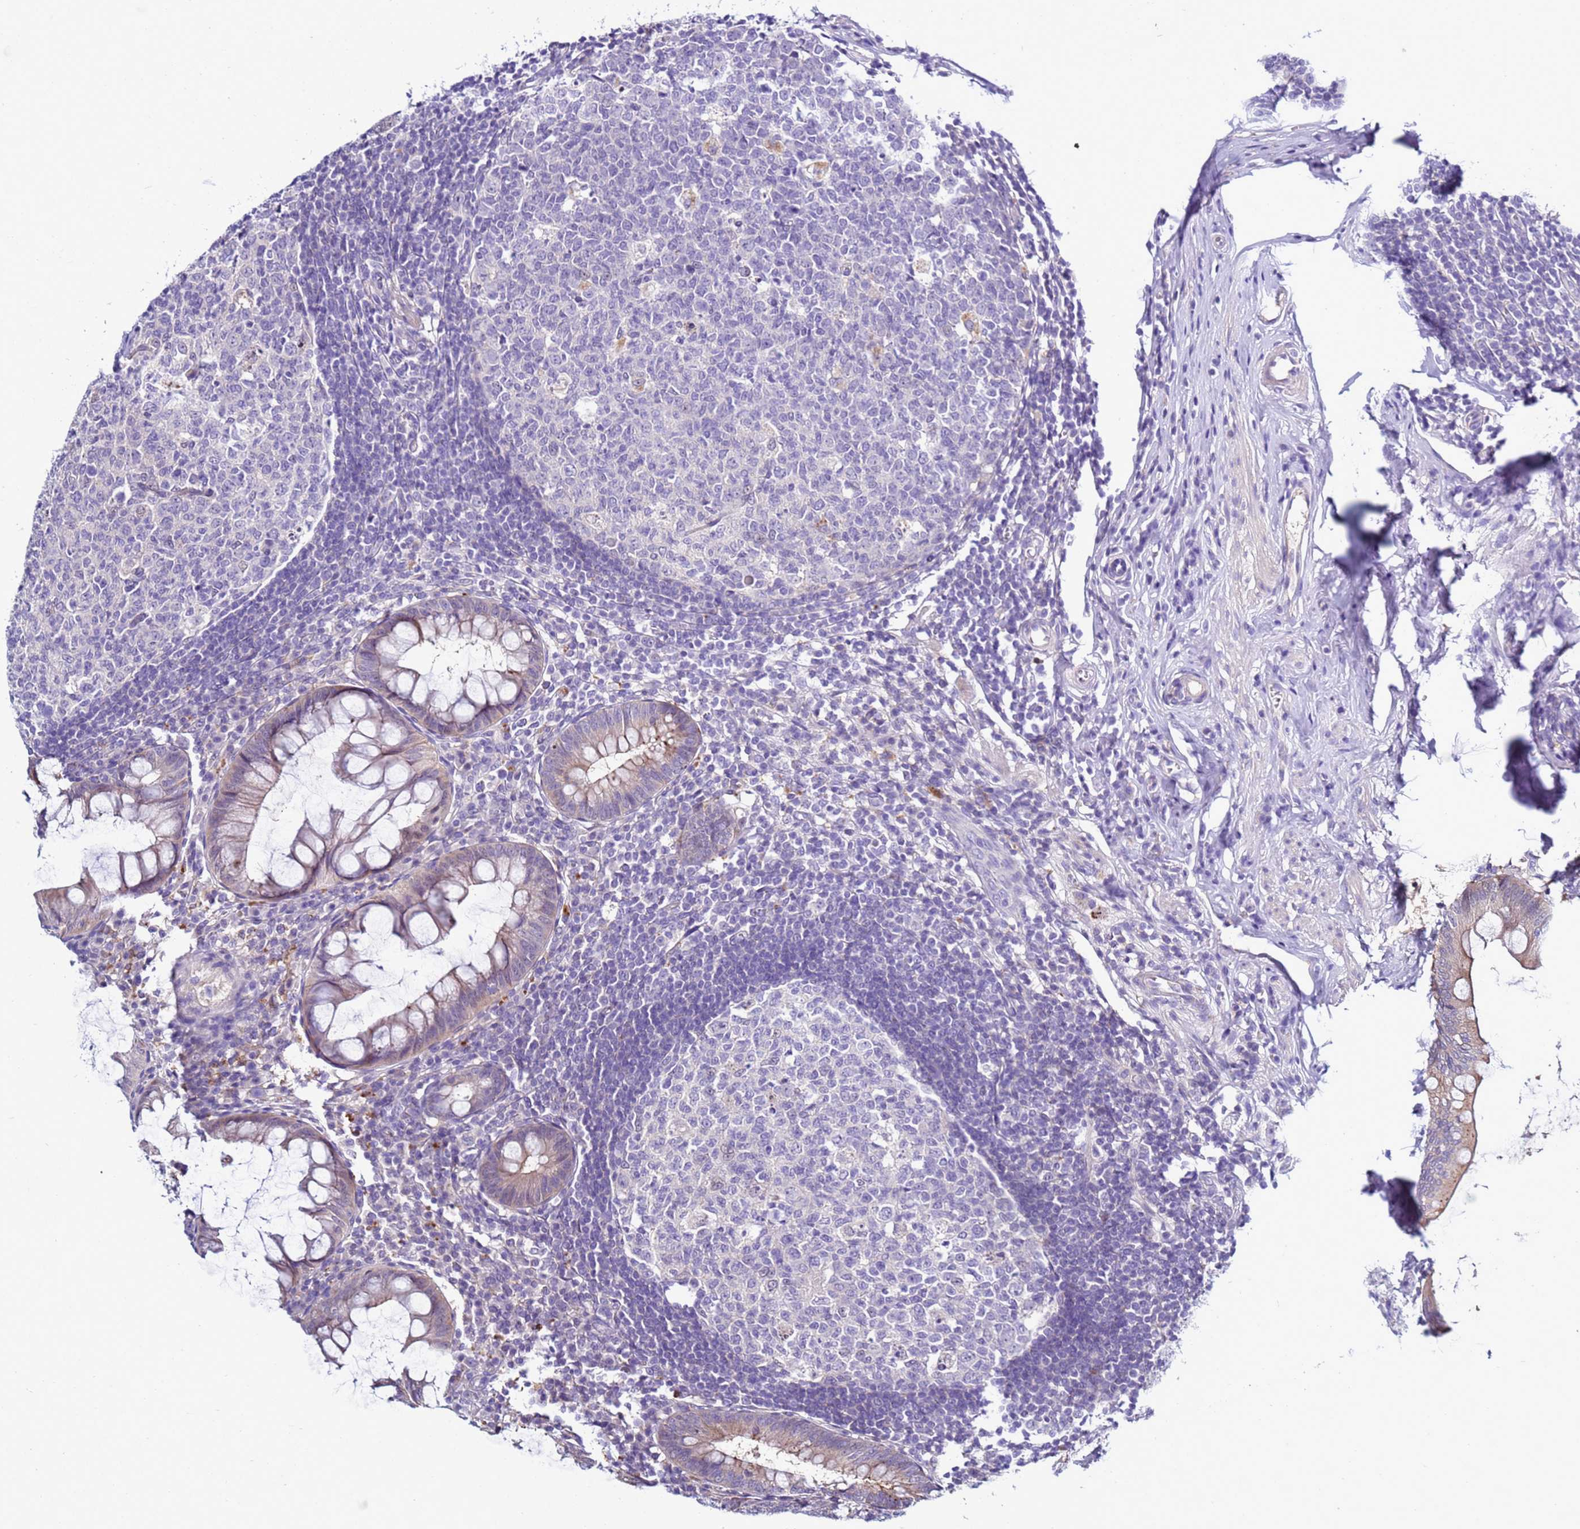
{"staining": {"intensity": "moderate", "quantity": "<25%", "location": "cytoplasmic/membranous"}, "tissue": "appendix", "cell_type": "Glandular cells", "image_type": "normal", "snomed": [{"axis": "morphology", "description": "Normal tissue, NOS"}, {"axis": "topography", "description": "Appendix"}], "caption": "Immunohistochemical staining of unremarkable appendix exhibits low levels of moderate cytoplasmic/membranous staining in approximately <25% of glandular cells. The protein is shown in brown color, while the nuclei are stained blue.", "gene": "NAT1", "patient": {"sex": "male", "age": 56}}